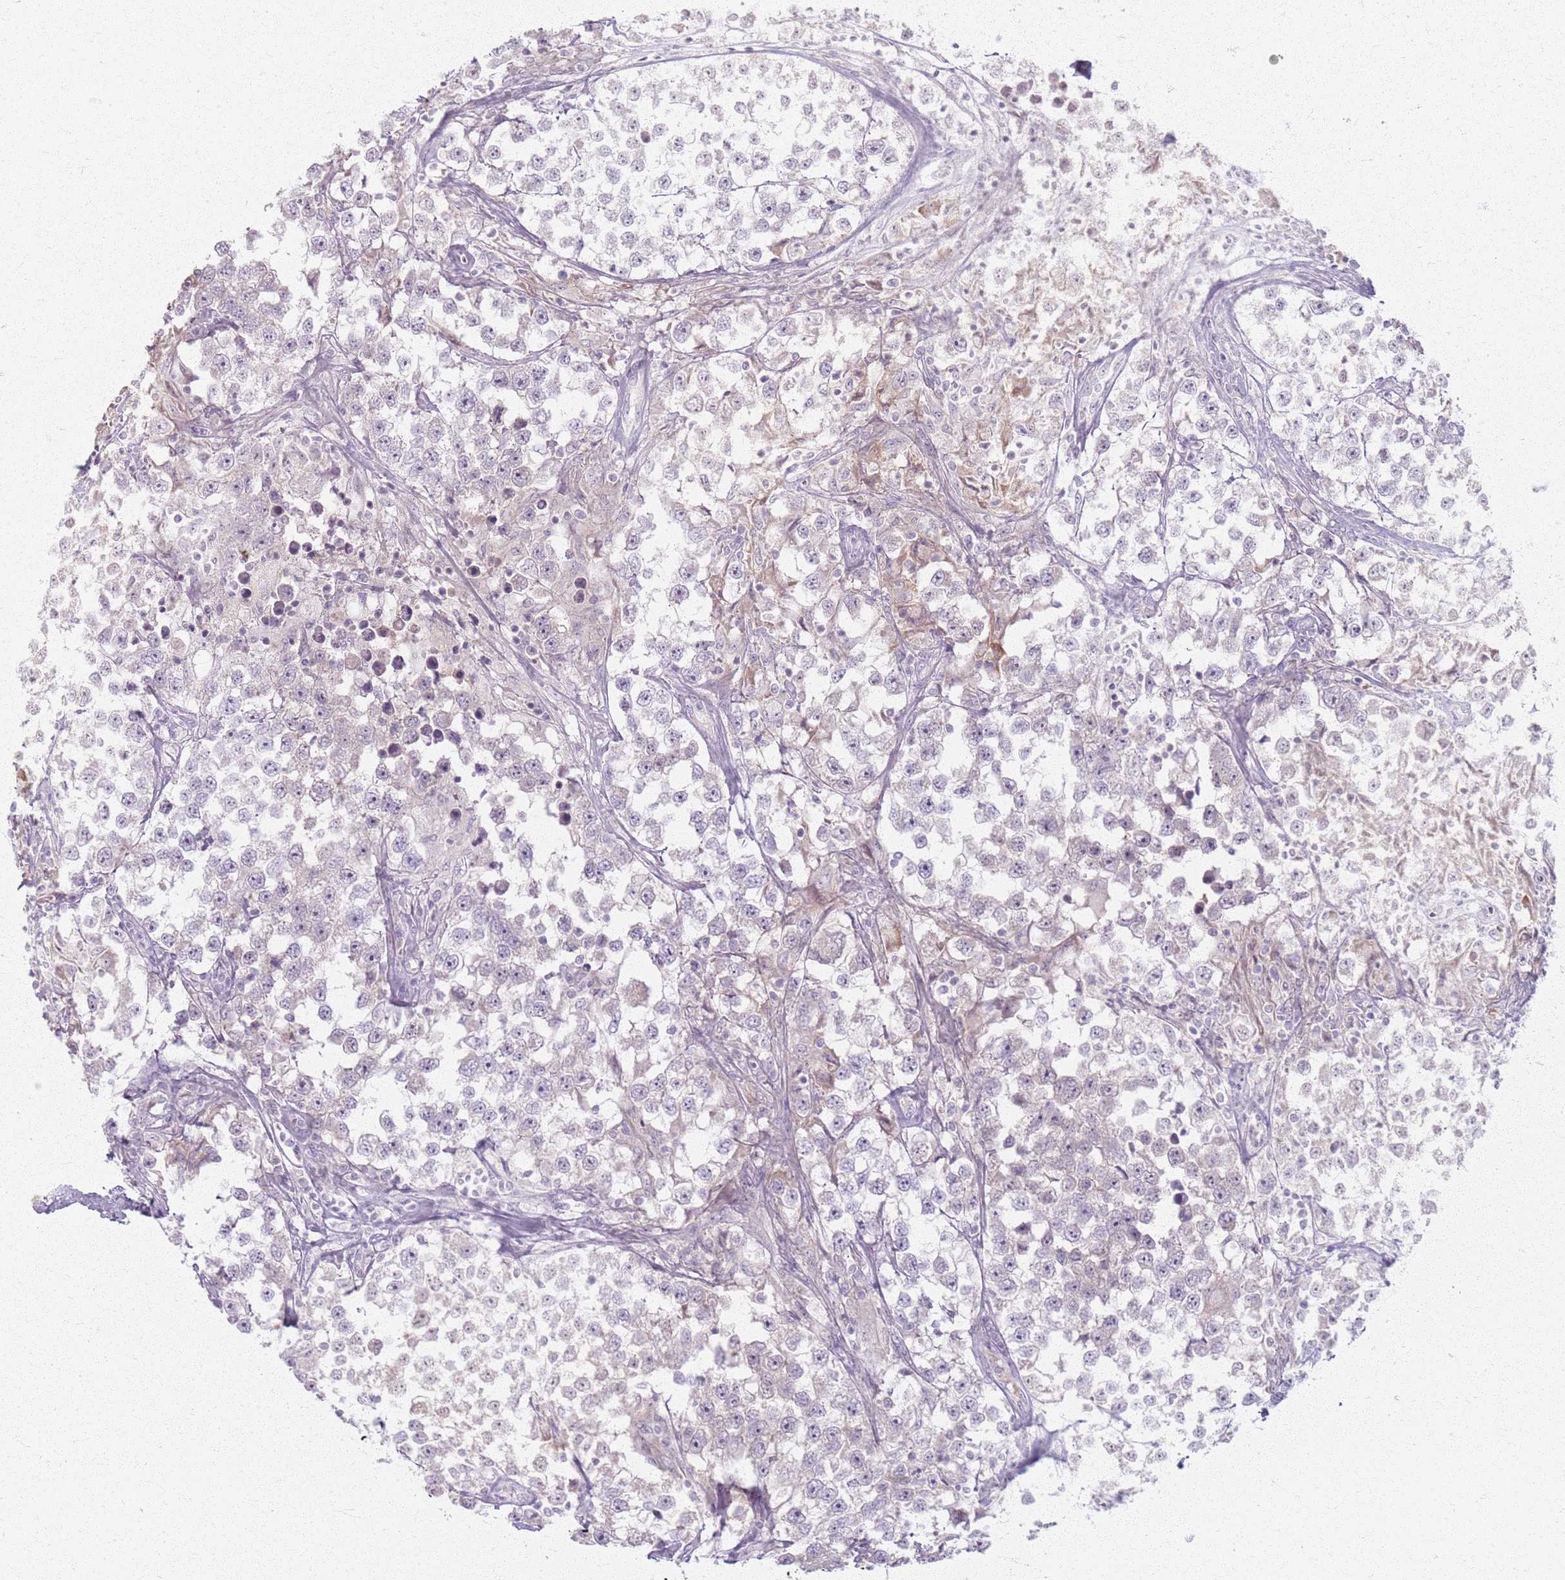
{"staining": {"intensity": "negative", "quantity": "none", "location": "none"}, "tissue": "testis cancer", "cell_type": "Tumor cells", "image_type": "cancer", "snomed": [{"axis": "morphology", "description": "Seminoma, NOS"}, {"axis": "topography", "description": "Testis"}], "caption": "Tumor cells are negative for protein expression in human testis seminoma.", "gene": "CRIPT", "patient": {"sex": "male", "age": 46}}